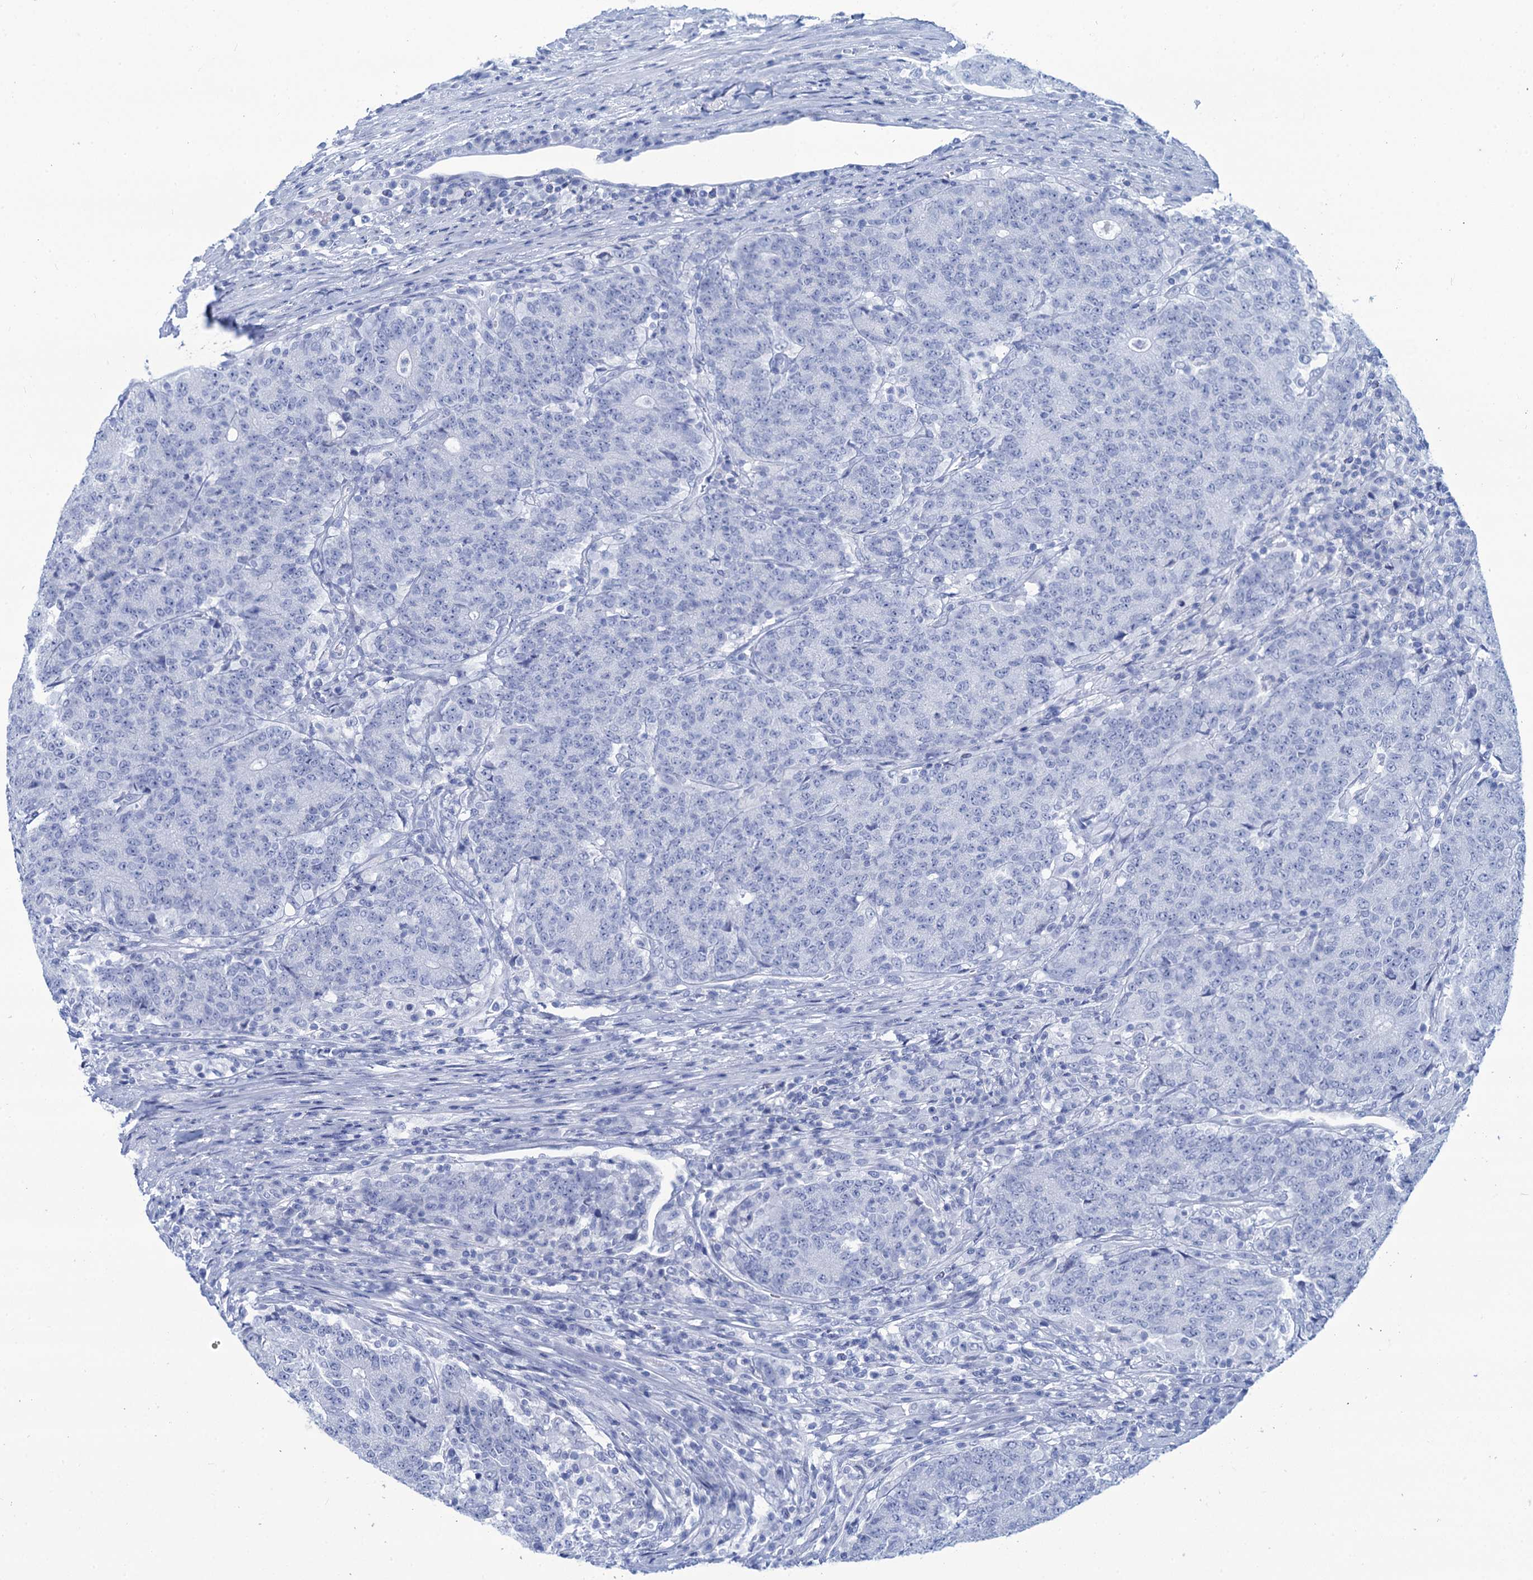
{"staining": {"intensity": "negative", "quantity": "none", "location": "none"}, "tissue": "colorectal cancer", "cell_type": "Tumor cells", "image_type": "cancer", "snomed": [{"axis": "morphology", "description": "Adenocarcinoma, NOS"}, {"axis": "topography", "description": "Colon"}], "caption": "Immunohistochemical staining of adenocarcinoma (colorectal) demonstrates no significant positivity in tumor cells.", "gene": "CABYR", "patient": {"sex": "female", "age": 75}}